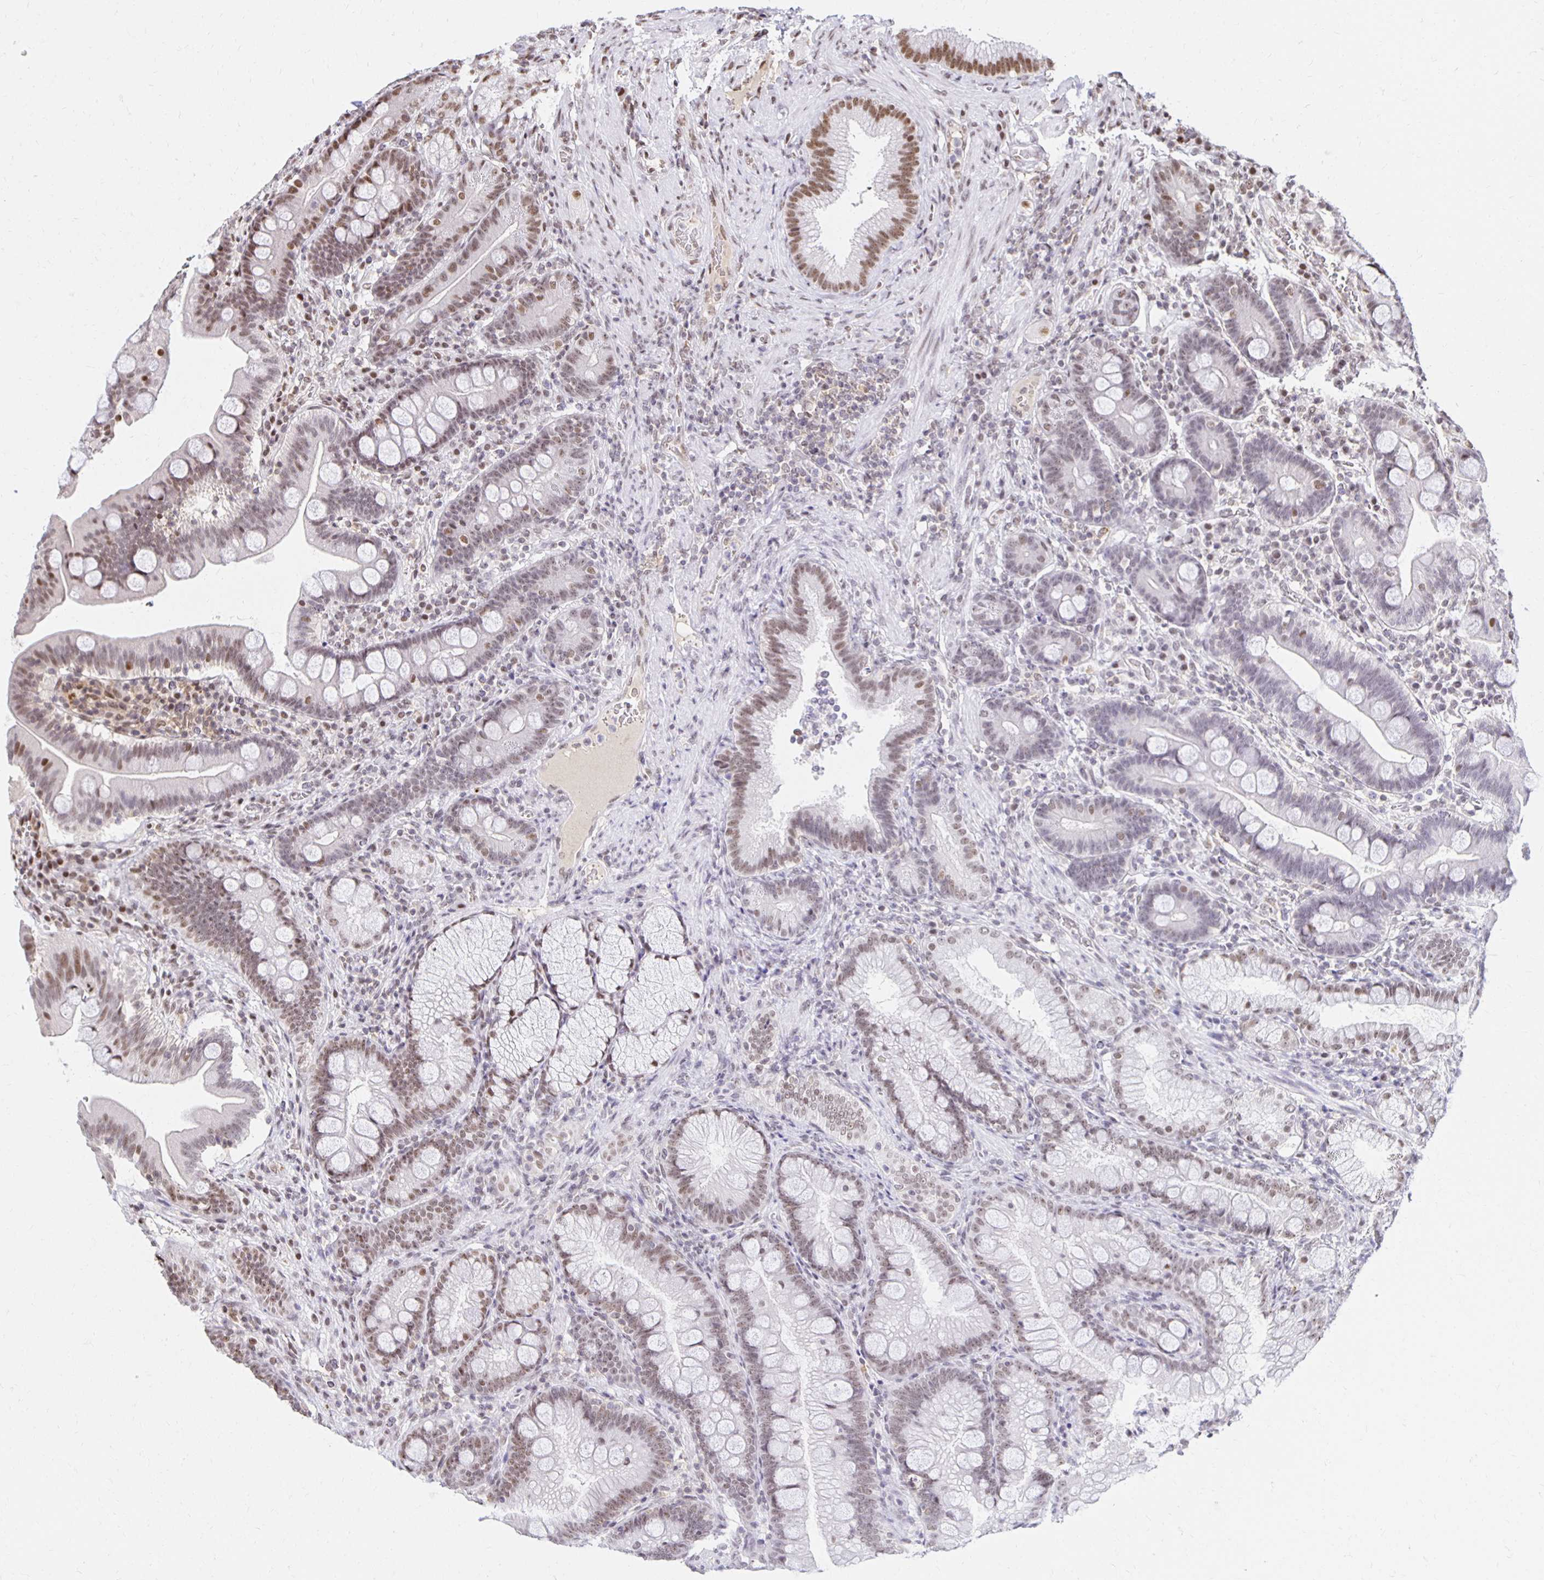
{"staining": {"intensity": "moderate", "quantity": "25%-75%", "location": "nuclear"}, "tissue": "duodenum", "cell_type": "Glandular cells", "image_type": "normal", "snomed": [{"axis": "morphology", "description": "Normal tissue, NOS"}, {"axis": "topography", "description": "Pancreas"}, {"axis": "topography", "description": "Duodenum"}], "caption": "Approximately 25%-75% of glandular cells in unremarkable duodenum exhibit moderate nuclear protein expression as visualized by brown immunohistochemical staining.", "gene": "ZNF579", "patient": {"sex": "male", "age": 59}}